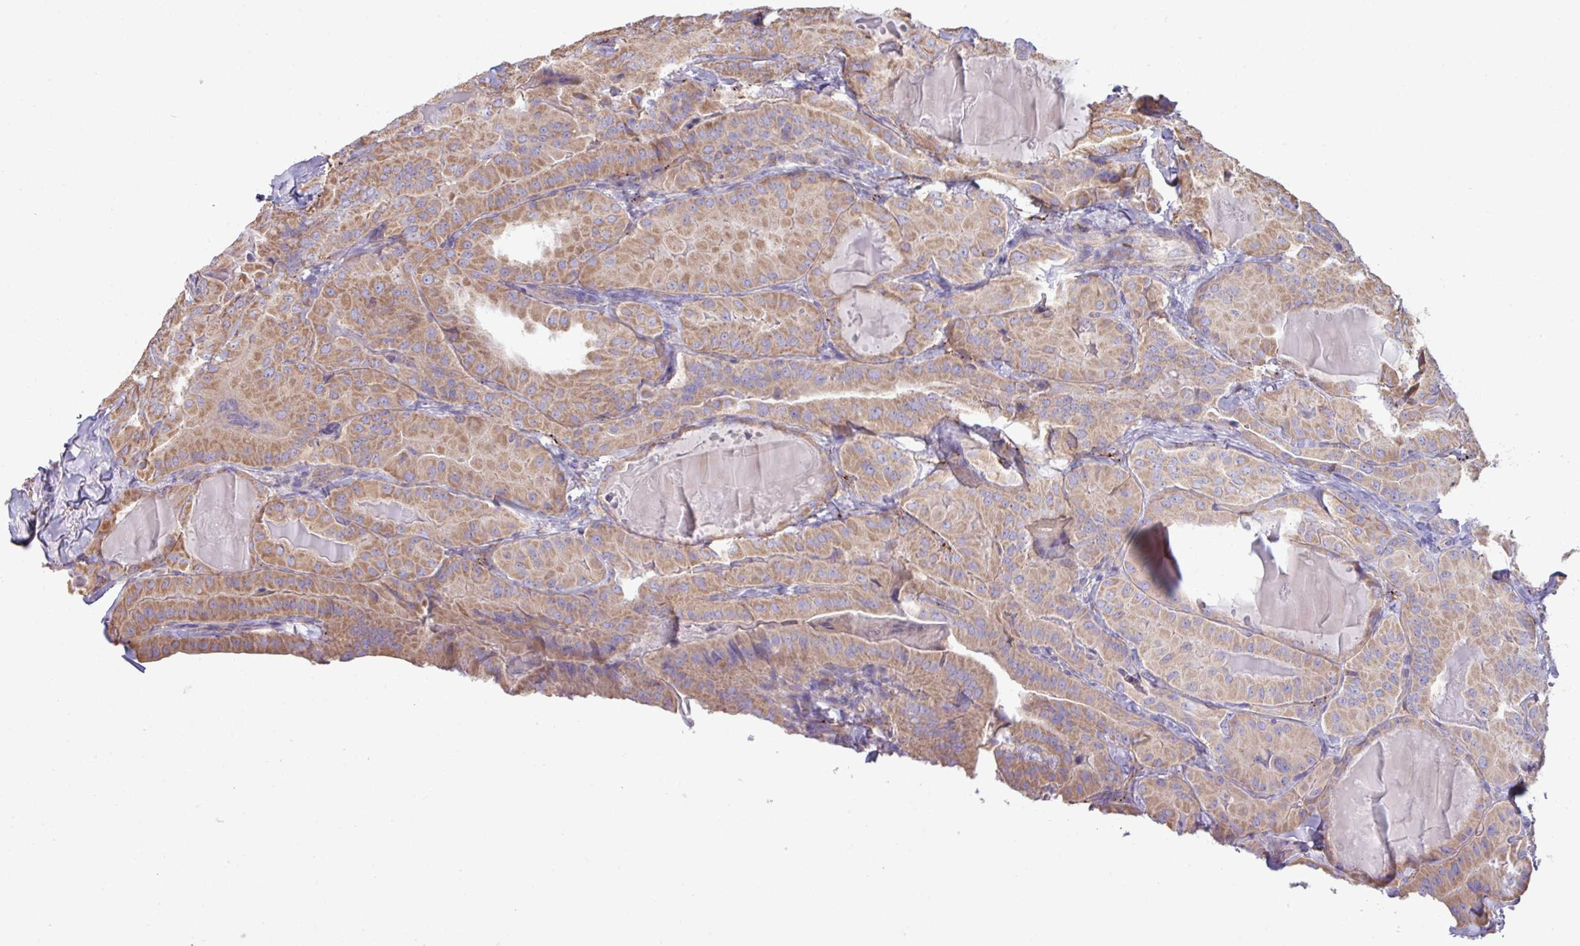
{"staining": {"intensity": "moderate", "quantity": ">75%", "location": "cytoplasmic/membranous"}, "tissue": "thyroid cancer", "cell_type": "Tumor cells", "image_type": "cancer", "snomed": [{"axis": "morphology", "description": "Papillary adenocarcinoma, NOS"}, {"axis": "topography", "description": "Thyroid gland"}], "caption": "A brown stain highlights moderate cytoplasmic/membranous expression of a protein in thyroid cancer tumor cells.", "gene": "PPM1J", "patient": {"sex": "female", "age": 68}}